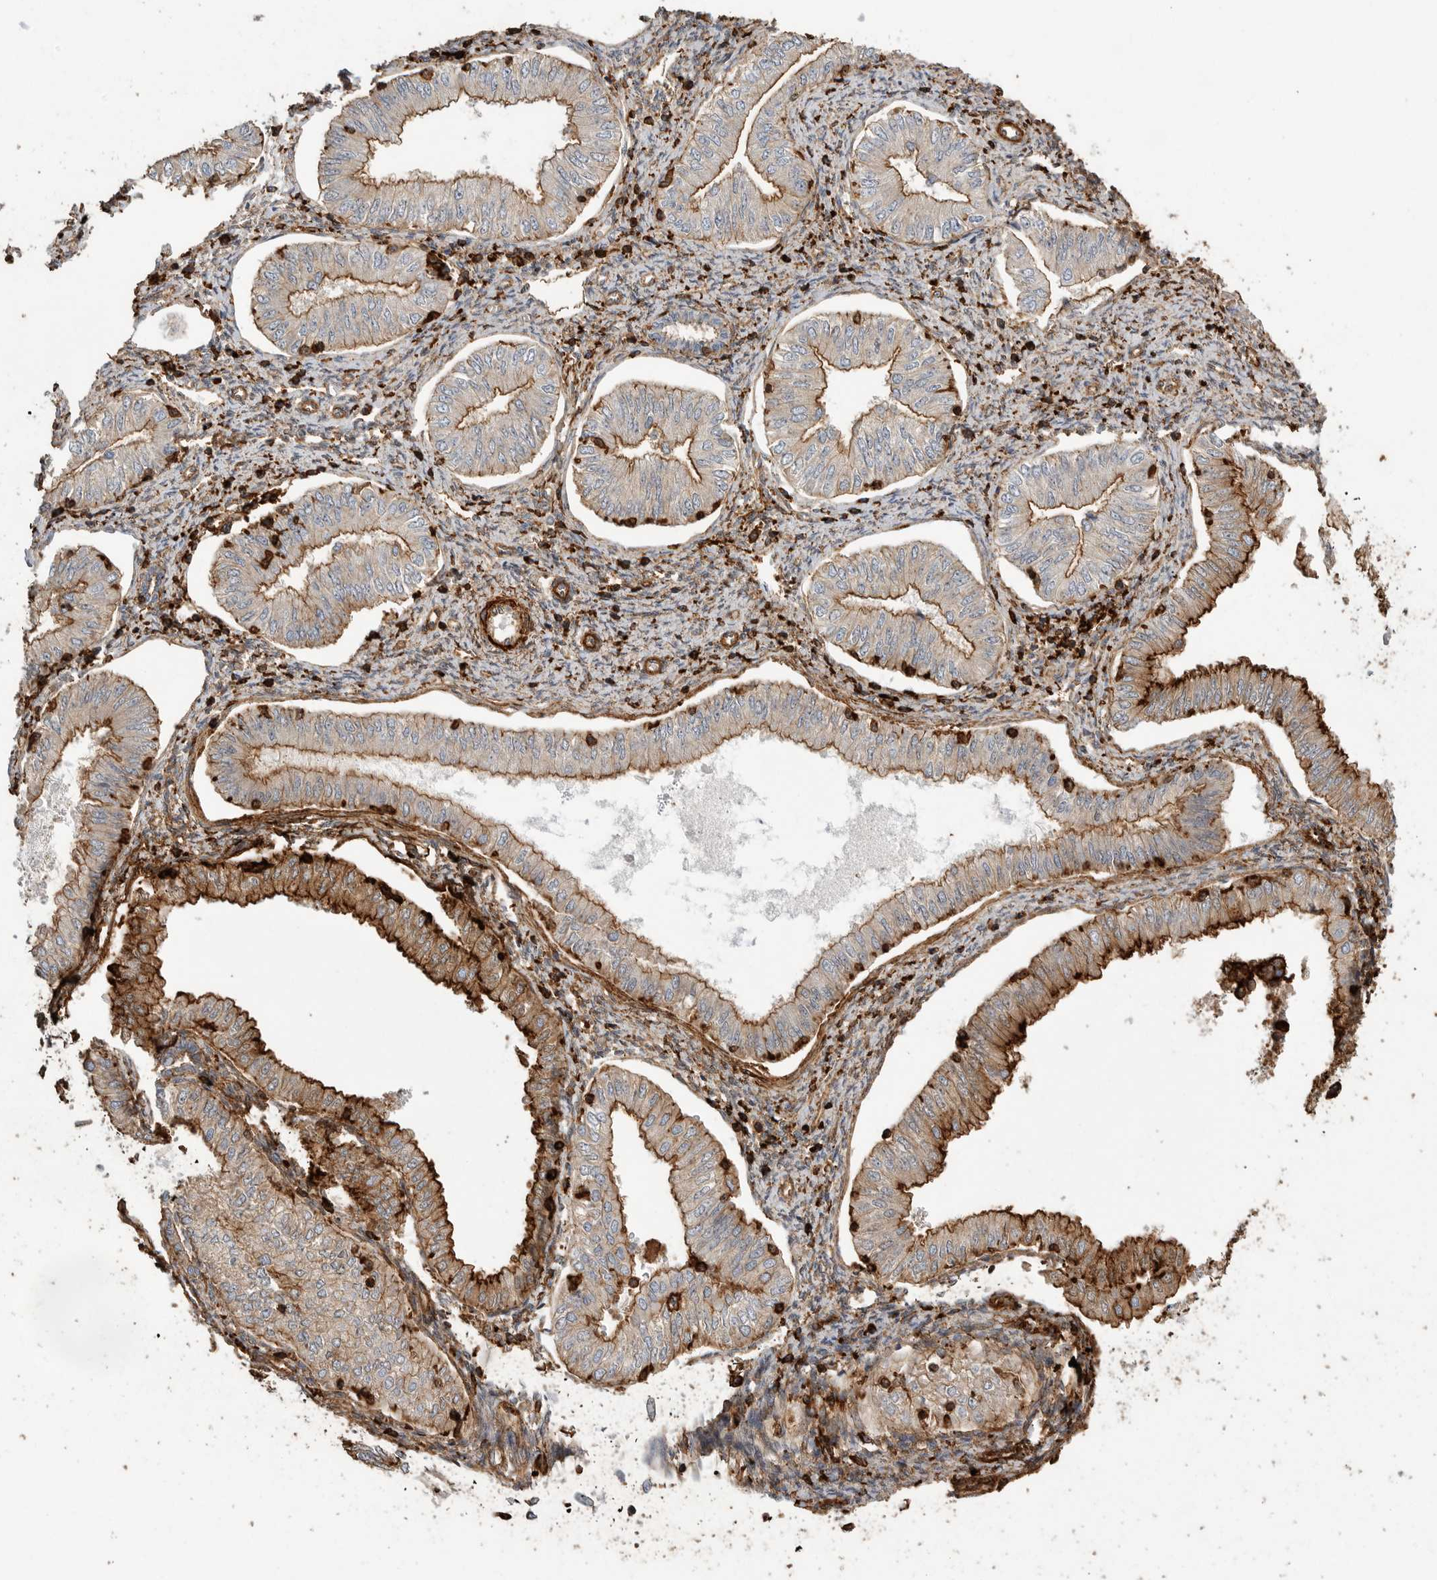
{"staining": {"intensity": "moderate", "quantity": "25%-75%", "location": "cytoplasmic/membranous"}, "tissue": "endometrial cancer", "cell_type": "Tumor cells", "image_type": "cancer", "snomed": [{"axis": "morphology", "description": "Normal tissue, NOS"}, {"axis": "morphology", "description": "Adenocarcinoma, NOS"}, {"axis": "topography", "description": "Endometrium"}], "caption": "Moderate cytoplasmic/membranous protein expression is identified in about 25%-75% of tumor cells in endometrial cancer (adenocarcinoma).", "gene": "GPER1", "patient": {"sex": "female", "age": 53}}